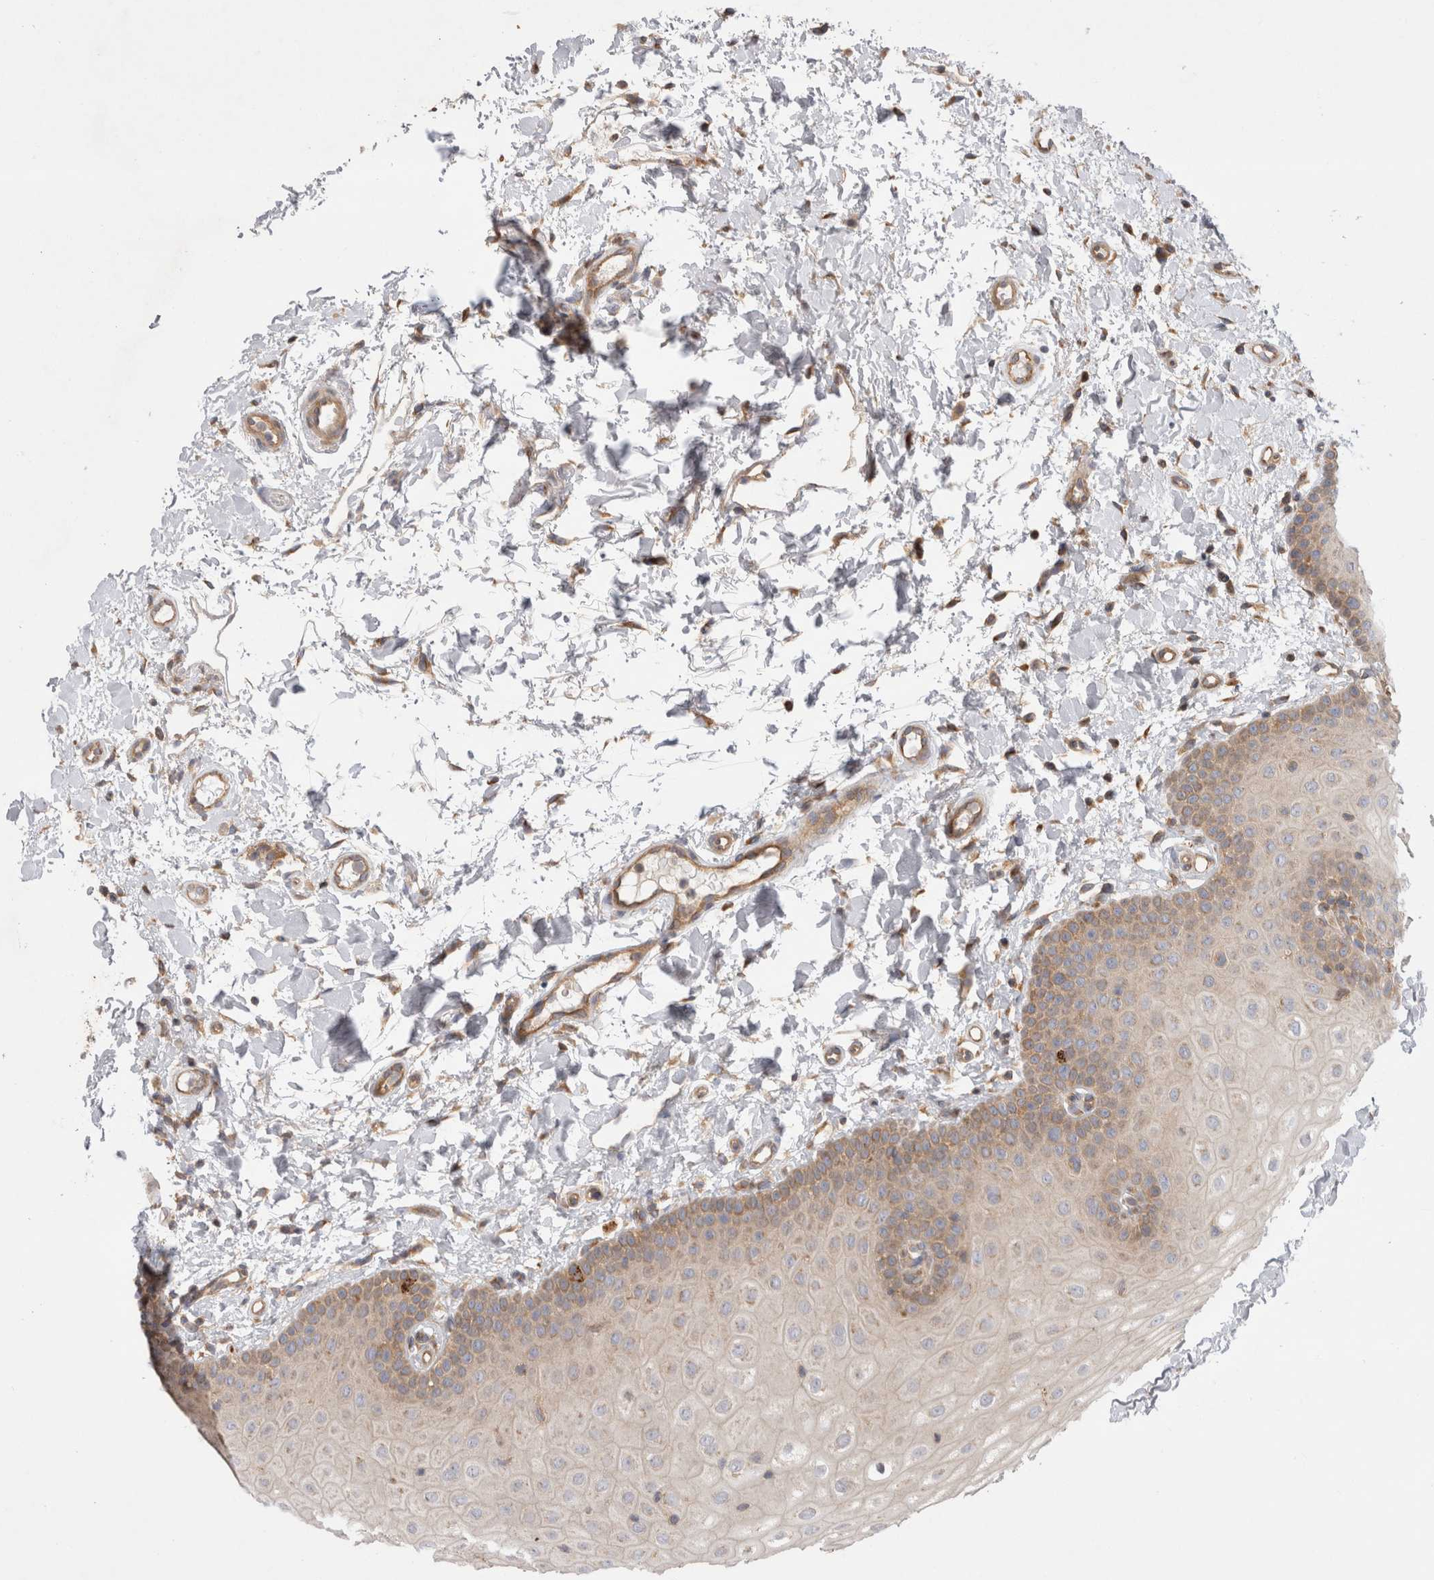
{"staining": {"intensity": "moderate", "quantity": "<25%", "location": "cytoplasmic/membranous"}, "tissue": "oral mucosa", "cell_type": "Squamous epithelial cells", "image_type": "normal", "snomed": [{"axis": "morphology", "description": "Normal tissue, NOS"}, {"axis": "topography", "description": "Skin"}, {"axis": "topography", "description": "Oral tissue"}], "caption": "Oral mucosa stained for a protein reveals moderate cytoplasmic/membranous positivity in squamous epithelial cells.", "gene": "PDCD10", "patient": {"sex": "male", "age": 84}}